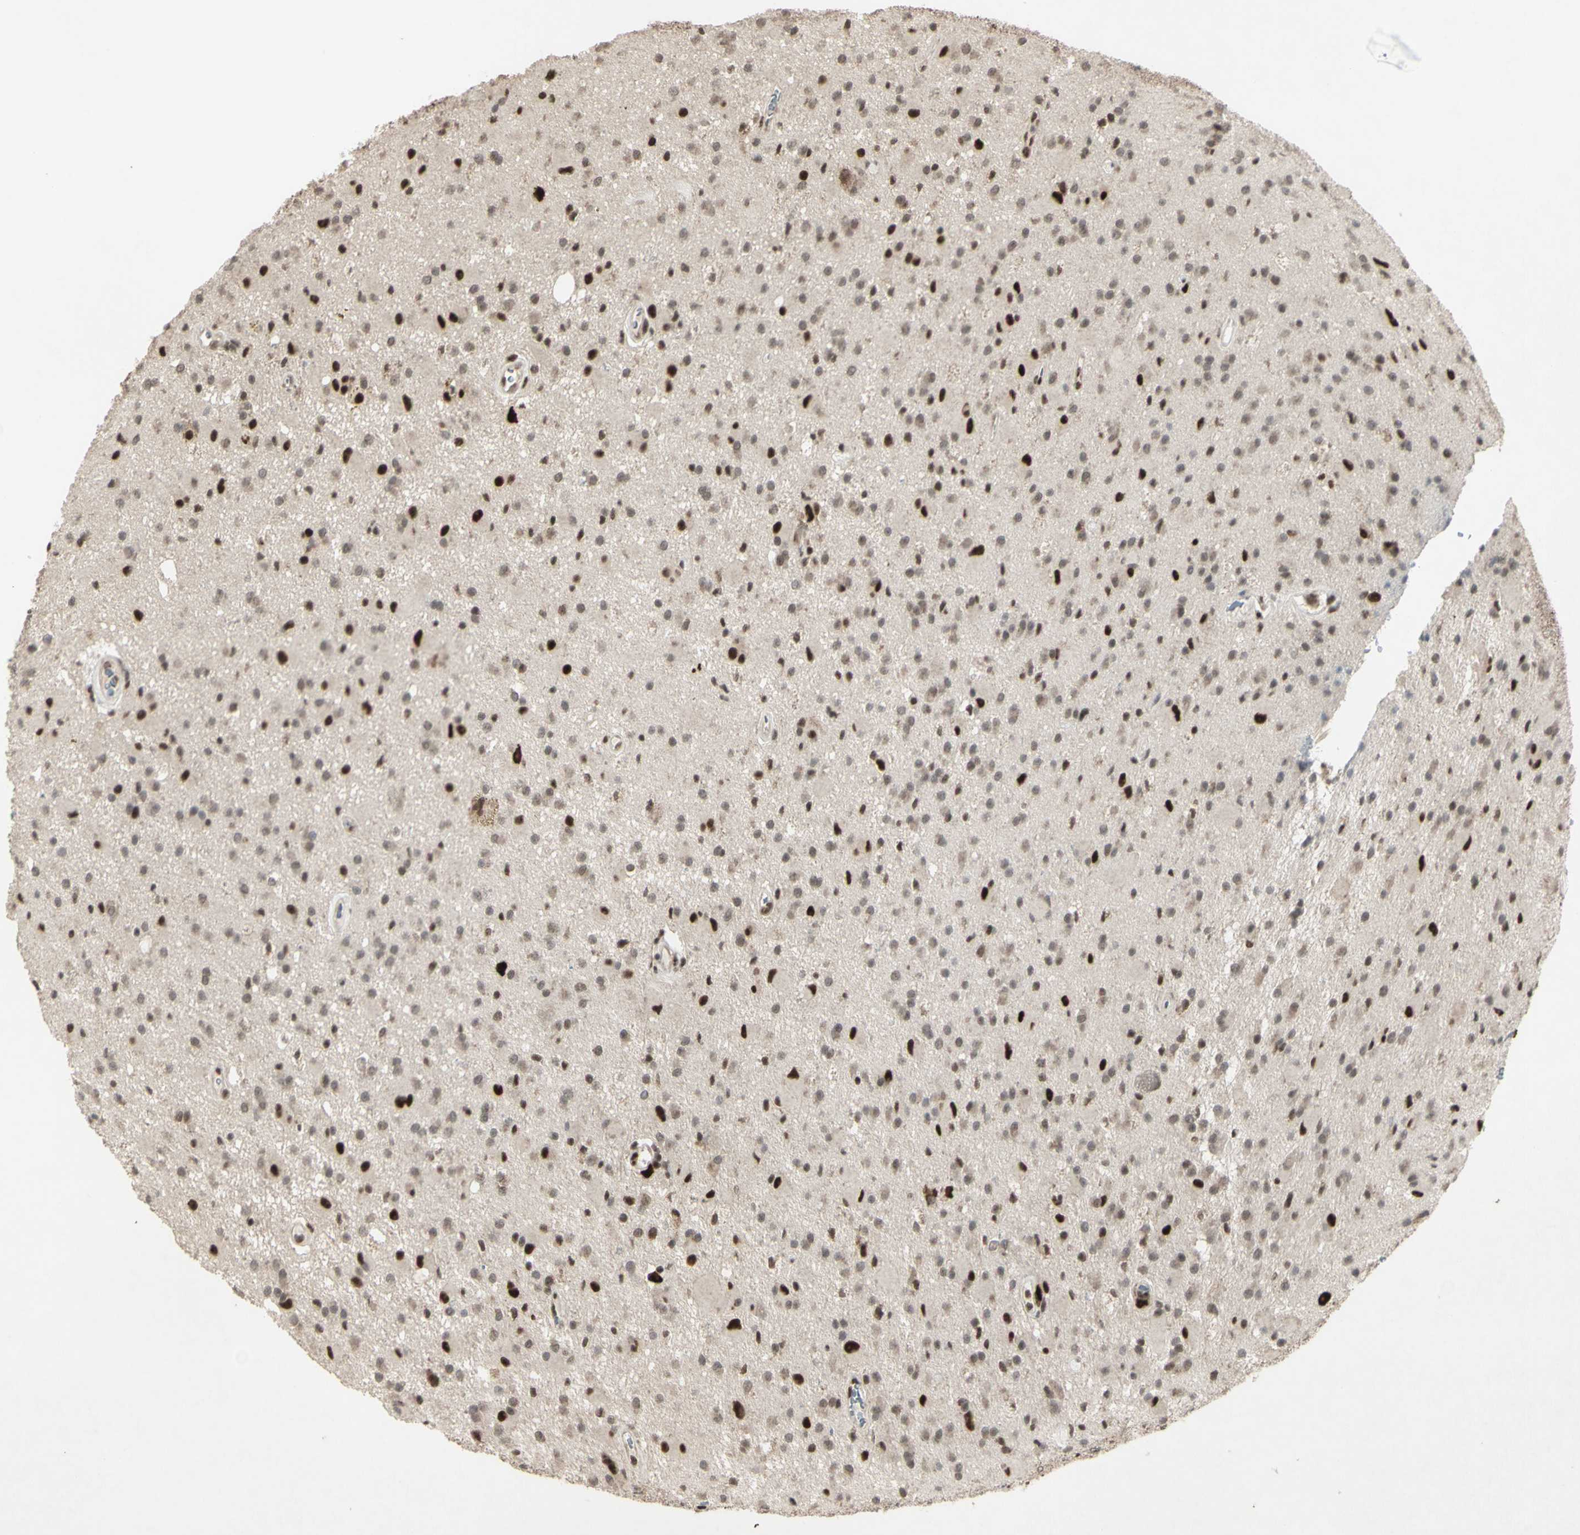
{"staining": {"intensity": "strong", "quantity": "25%-75%", "location": "nuclear"}, "tissue": "glioma", "cell_type": "Tumor cells", "image_type": "cancer", "snomed": [{"axis": "morphology", "description": "Glioma, malignant, Low grade"}, {"axis": "topography", "description": "Brain"}], "caption": "Immunohistochemical staining of human low-grade glioma (malignant) demonstrates strong nuclear protein positivity in about 25%-75% of tumor cells.", "gene": "CCNT1", "patient": {"sex": "male", "age": 58}}